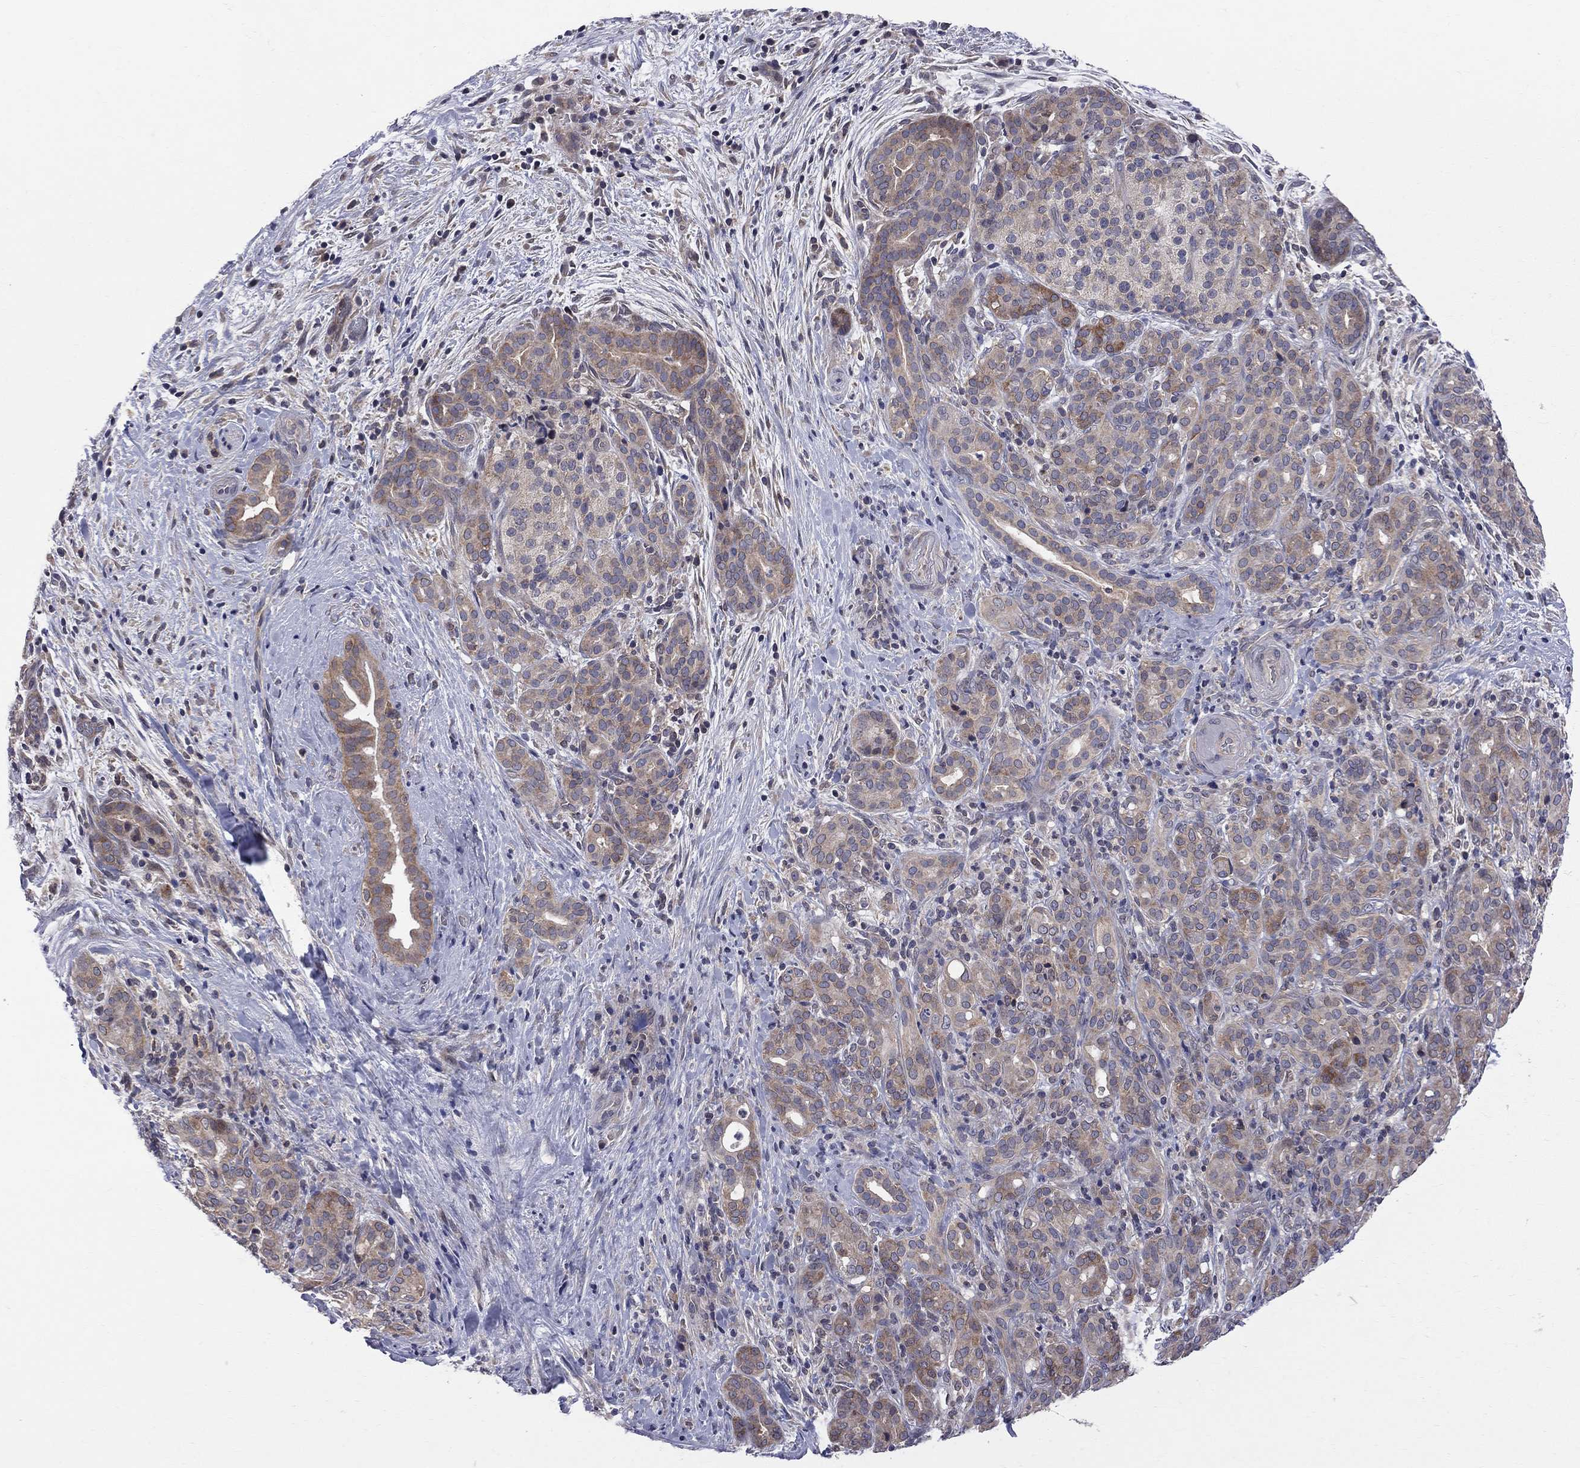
{"staining": {"intensity": "moderate", "quantity": ">75%", "location": "cytoplasmic/membranous"}, "tissue": "pancreatic cancer", "cell_type": "Tumor cells", "image_type": "cancer", "snomed": [{"axis": "morphology", "description": "Adenocarcinoma, NOS"}, {"axis": "topography", "description": "Pancreas"}], "caption": "This histopathology image displays pancreatic cancer stained with immunohistochemistry (IHC) to label a protein in brown. The cytoplasmic/membranous of tumor cells show moderate positivity for the protein. Nuclei are counter-stained blue.", "gene": "CNOT11", "patient": {"sex": "male", "age": 44}}